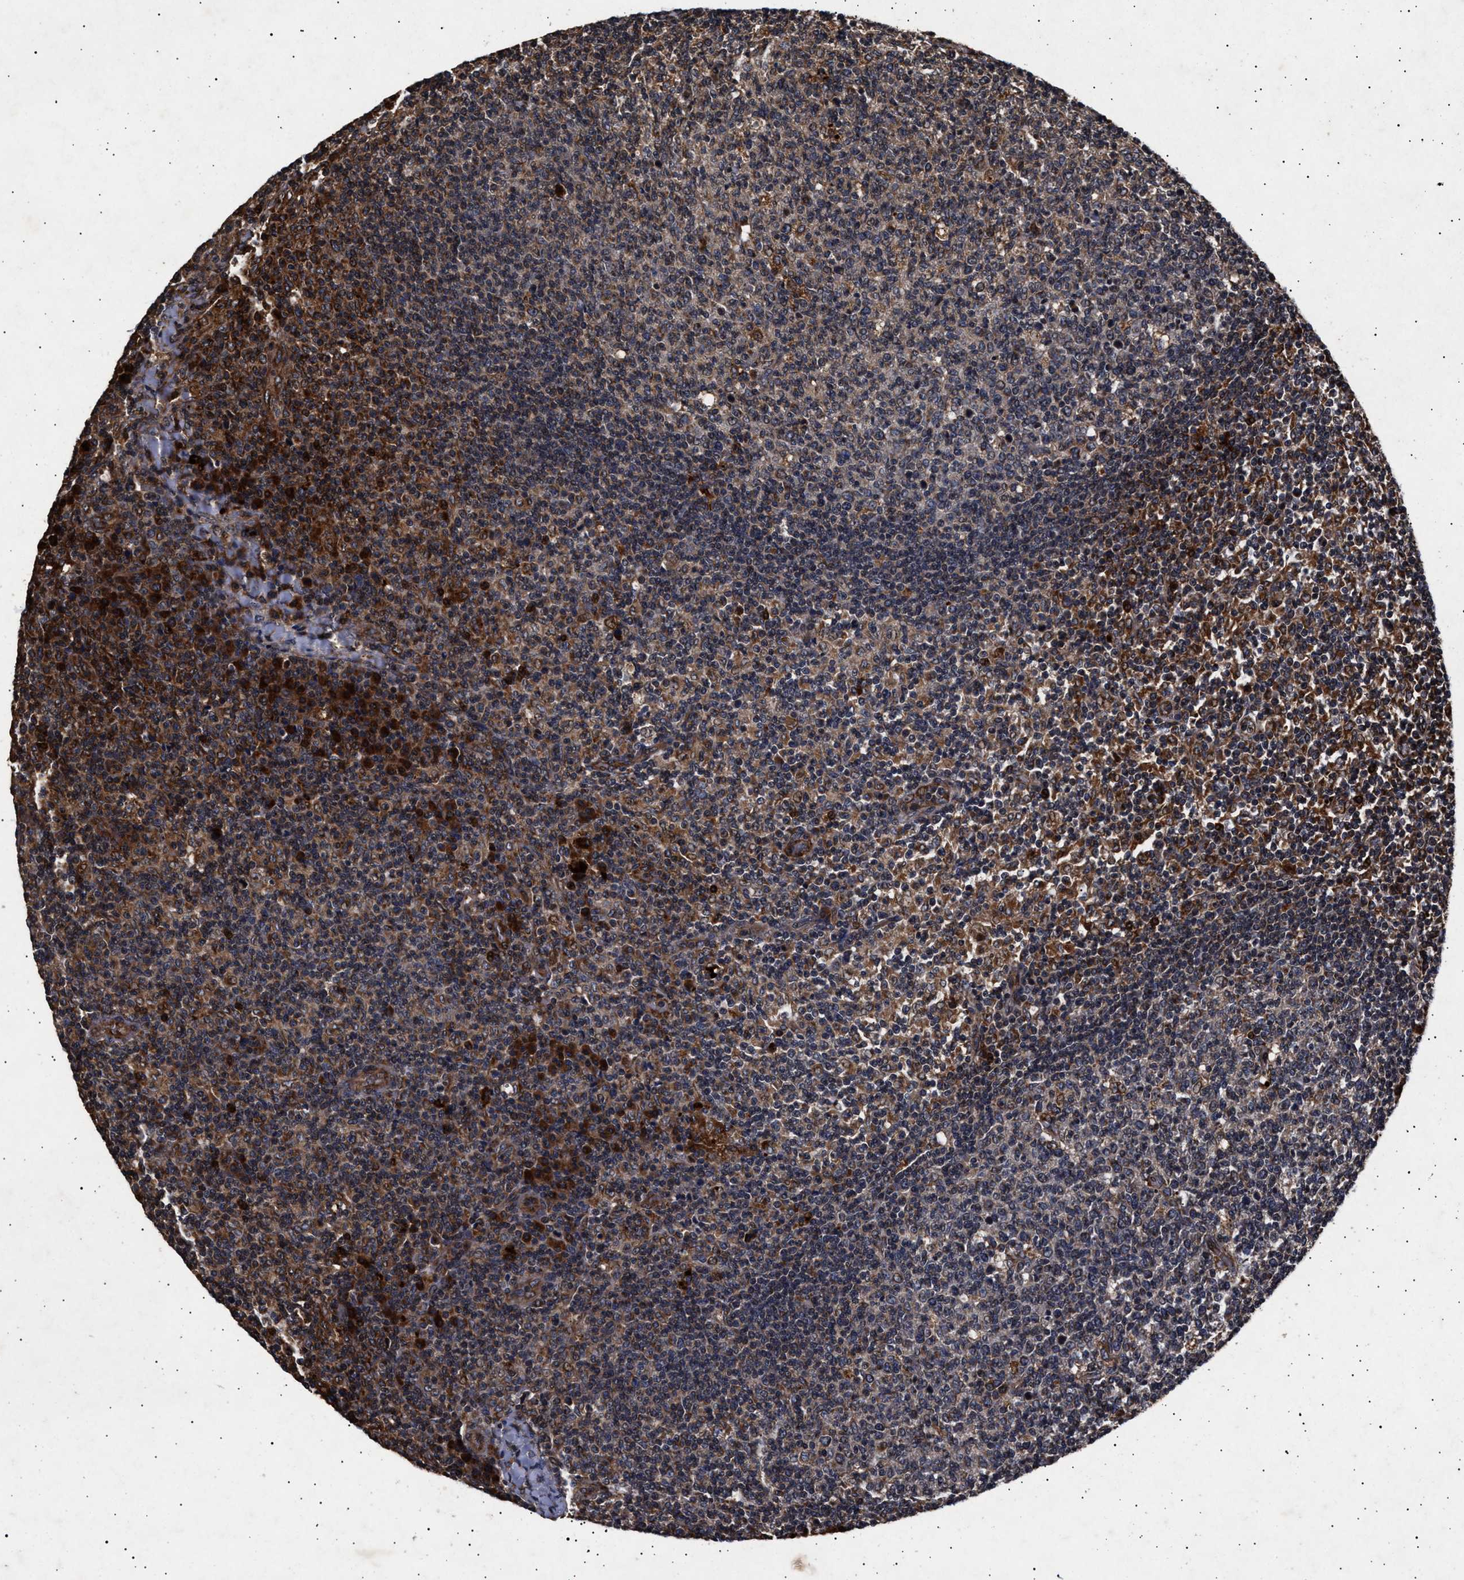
{"staining": {"intensity": "moderate", "quantity": "25%-75%", "location": "cytoplasmic/membranous"}, "tissue": "lymph node", "cell_type": "Germinal center cells", "image_type": "normal", "snomed": [{"axis": "morphology", "description": "Normal tissue, NOS"}, {"axis": "morphology", "description": "Inflammation, NOS"}, {"axis": "topography", "description": "Lymph node"}], "caption": "This photomicrograph reveals normal lymph node stained with immunohistochemistry to label a protein in brown. The cytoplasmic/membranous of germinal center cells show moderate positivity for the protein. Nuclei are counter-stained blue.", "gene": "ITGB5", "patient": {"sex": "male", "age": 55}}